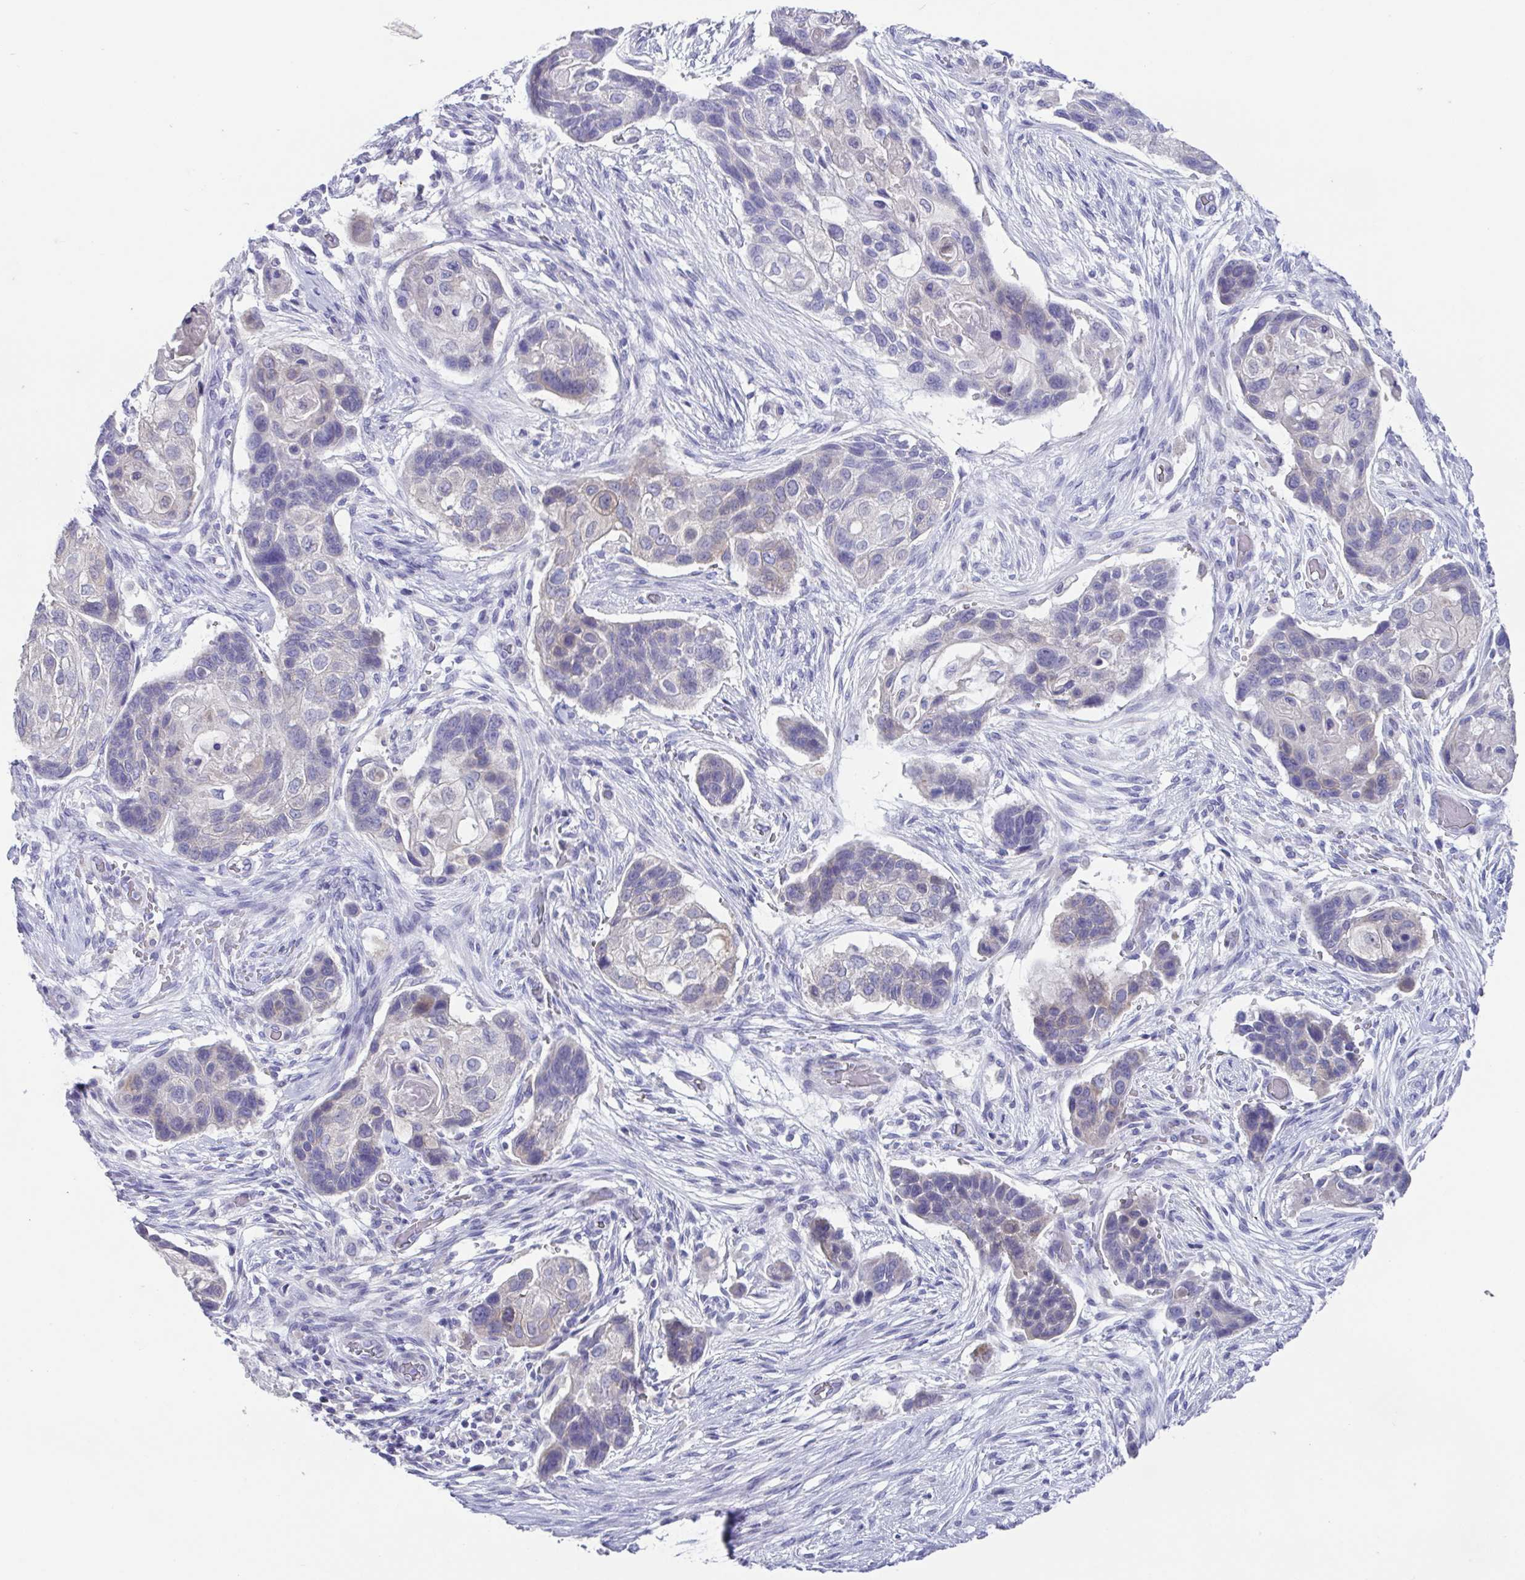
{"staining": {"intensity": "negative", "quantity": "none", "location": "none"}, "tissue": "lung cancer", "cell_type": "Tumor cells", "image_type": "cancer", "snomed": [{"axis": "morphology", "description": "Squamous cell carcinoma, NOS"}, {"axis": "topography", "description": "Lung"}], "caption": "High power microscopy image of an immunohistochemistry (IHC) micrograph of lung cancer, revealing no significant positivity in tumor cells. (Brightfield microscopy of DAB (3,3'-diaminobenzidine) immunohistochemistry (IHC) at high magnification).", "gene": "RDH11", "patient": {"sex": "male", "age": 69}}